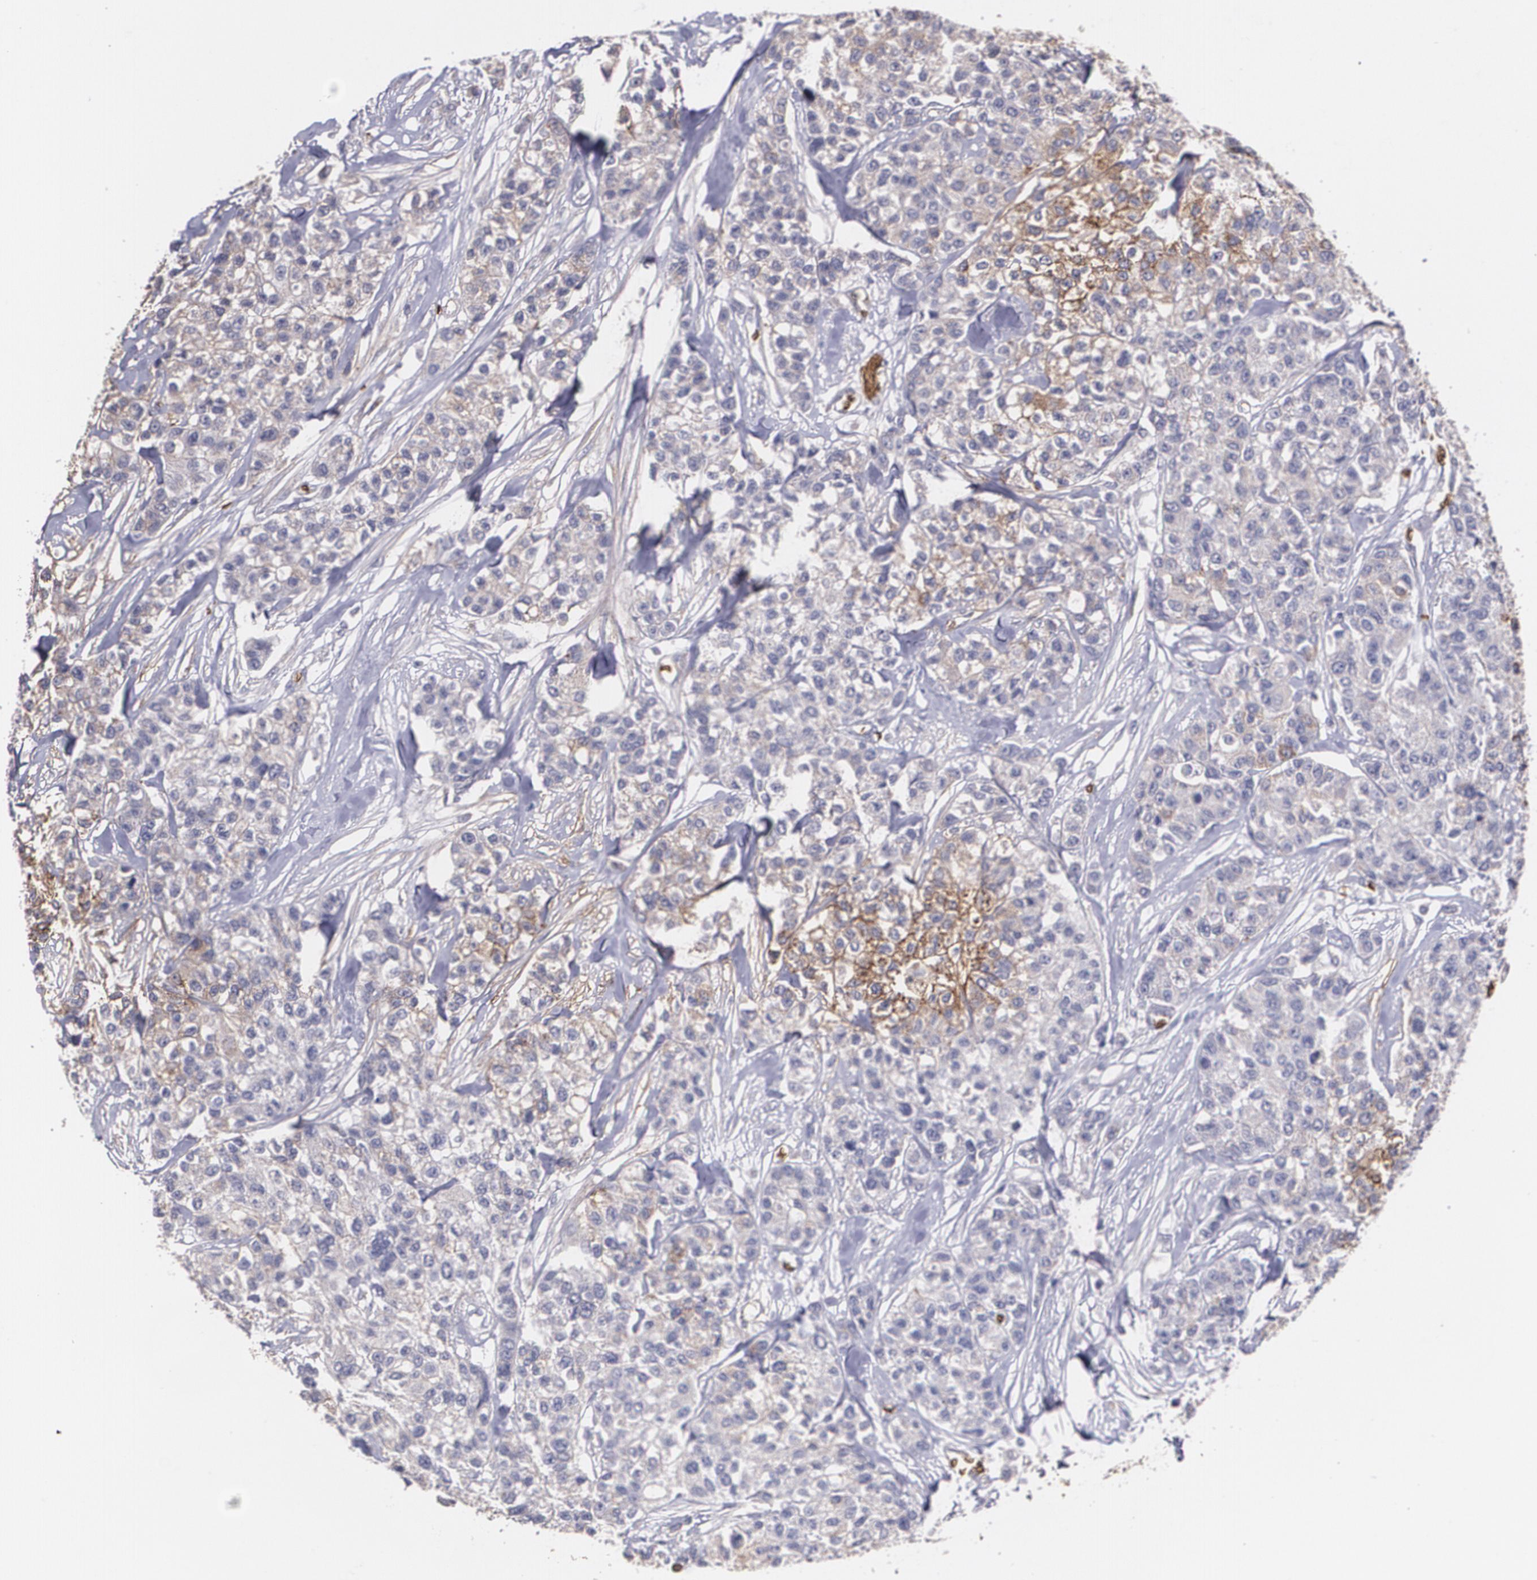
{"staining": {"intensity": "weak", "quantity": ">75%", "location": "cytoplasmic/membranous"}, "tissue": "breast cancer", "cell_type": "Tumor cells", "image_type": "cancer", "snomed": [{"axis": "morphology", "description": "Duct carcinoma"}, {"axis": "topography", "description": "Breast"}], "caption": "Tumor cells show weak cytoplasmic/membranous positivity in about >75% of cells in breast cancer.", "gene": "SLC2A1", "patient": {"sex": "female", "age": 51}}